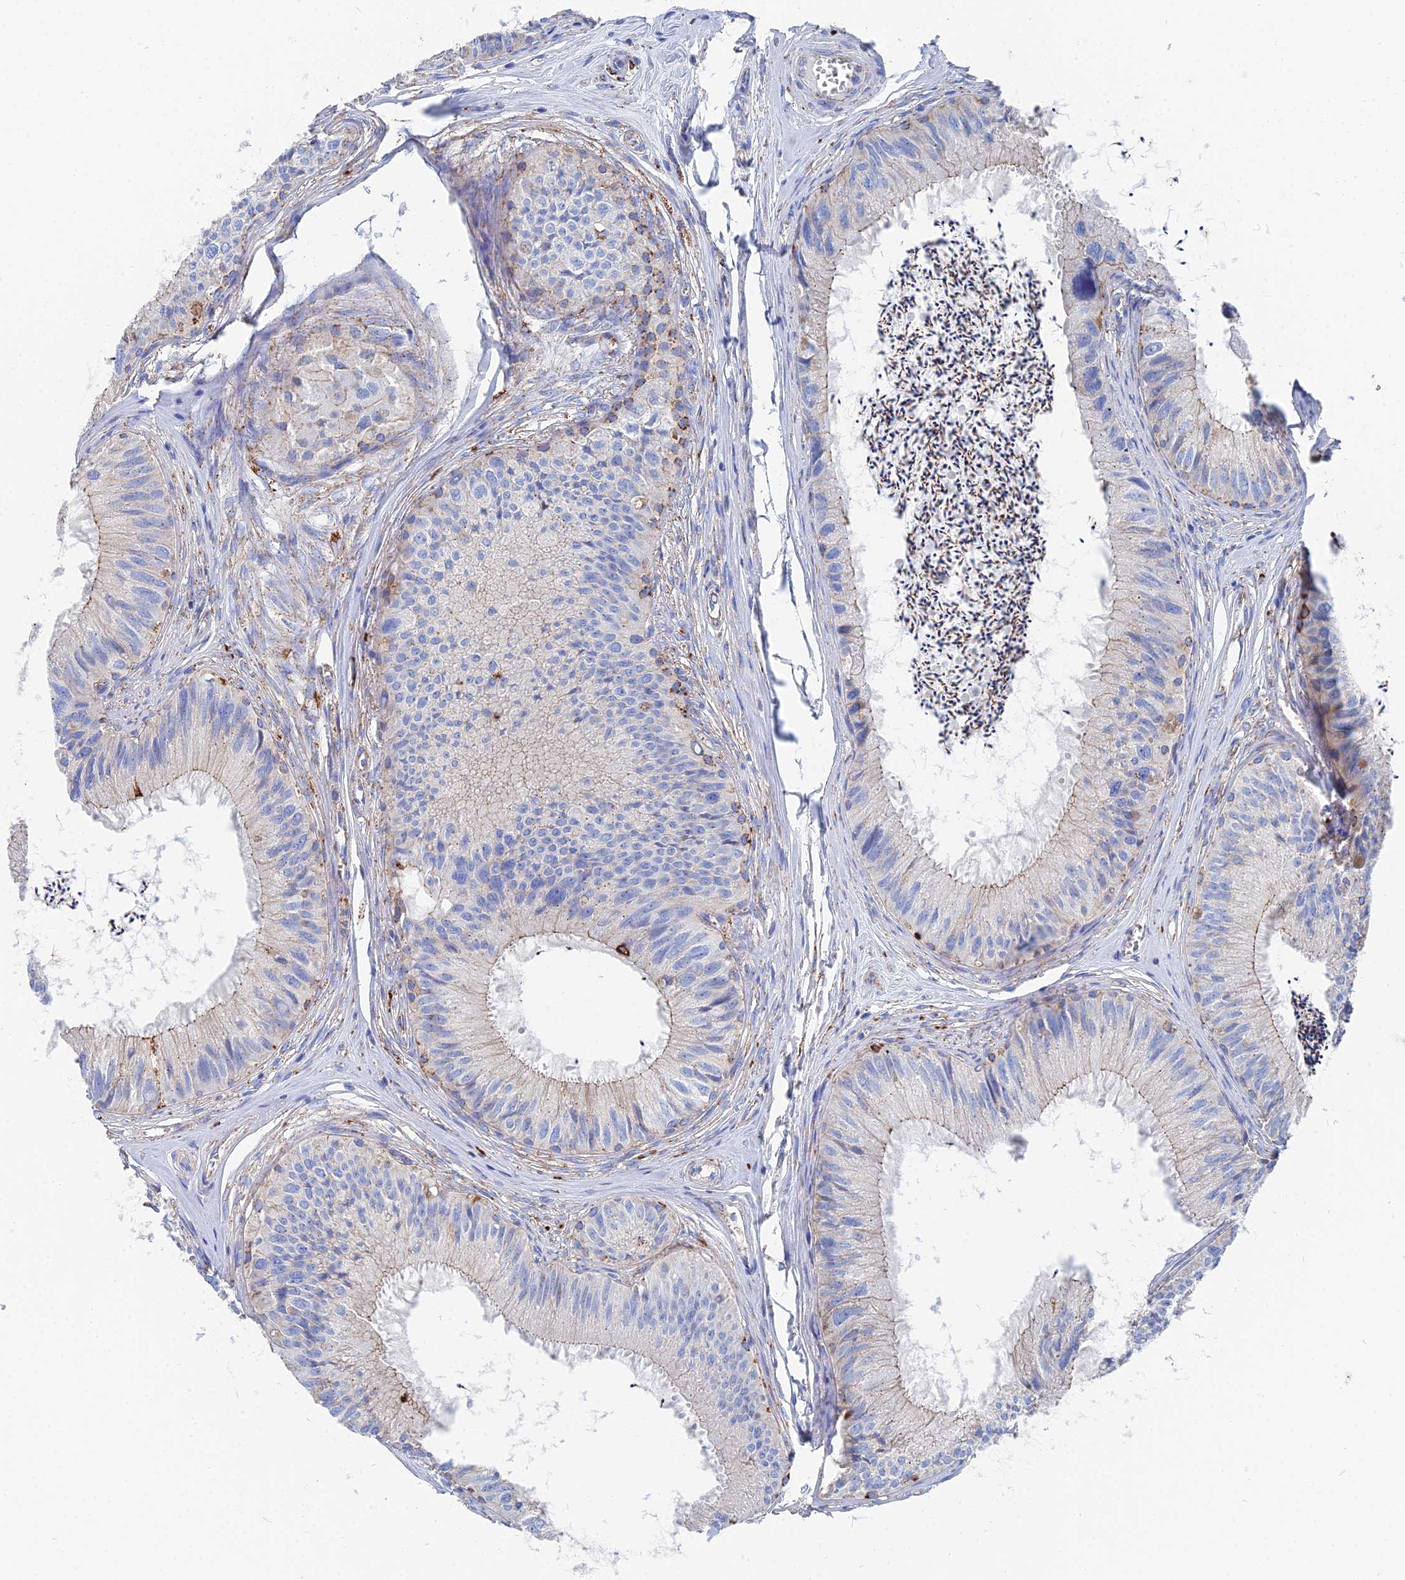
{"staining": {"intensity": "strong", "quantity": "25%-75%", "location": "cytoplasmic/membranous"}, "tissue": "epididymis", "cell_type": "Glandular cells", "image_type": "normal", "snomed": [{"axis": "morphology", "description": "Normal tissue, NOS"}, {"axis": "topography", "description": "Epididymis"}], "caption": "This micrograph exhibits normal epididymis stained with immunohistochemistry (IHC) to label a protein in brown. The cytoplasmic/membranous of glandular cells show strong positivity for the protein. Nuclei are counter-stained blue.", "gene": "IFT80", "patient": {"sex": "male", "age": 79}}